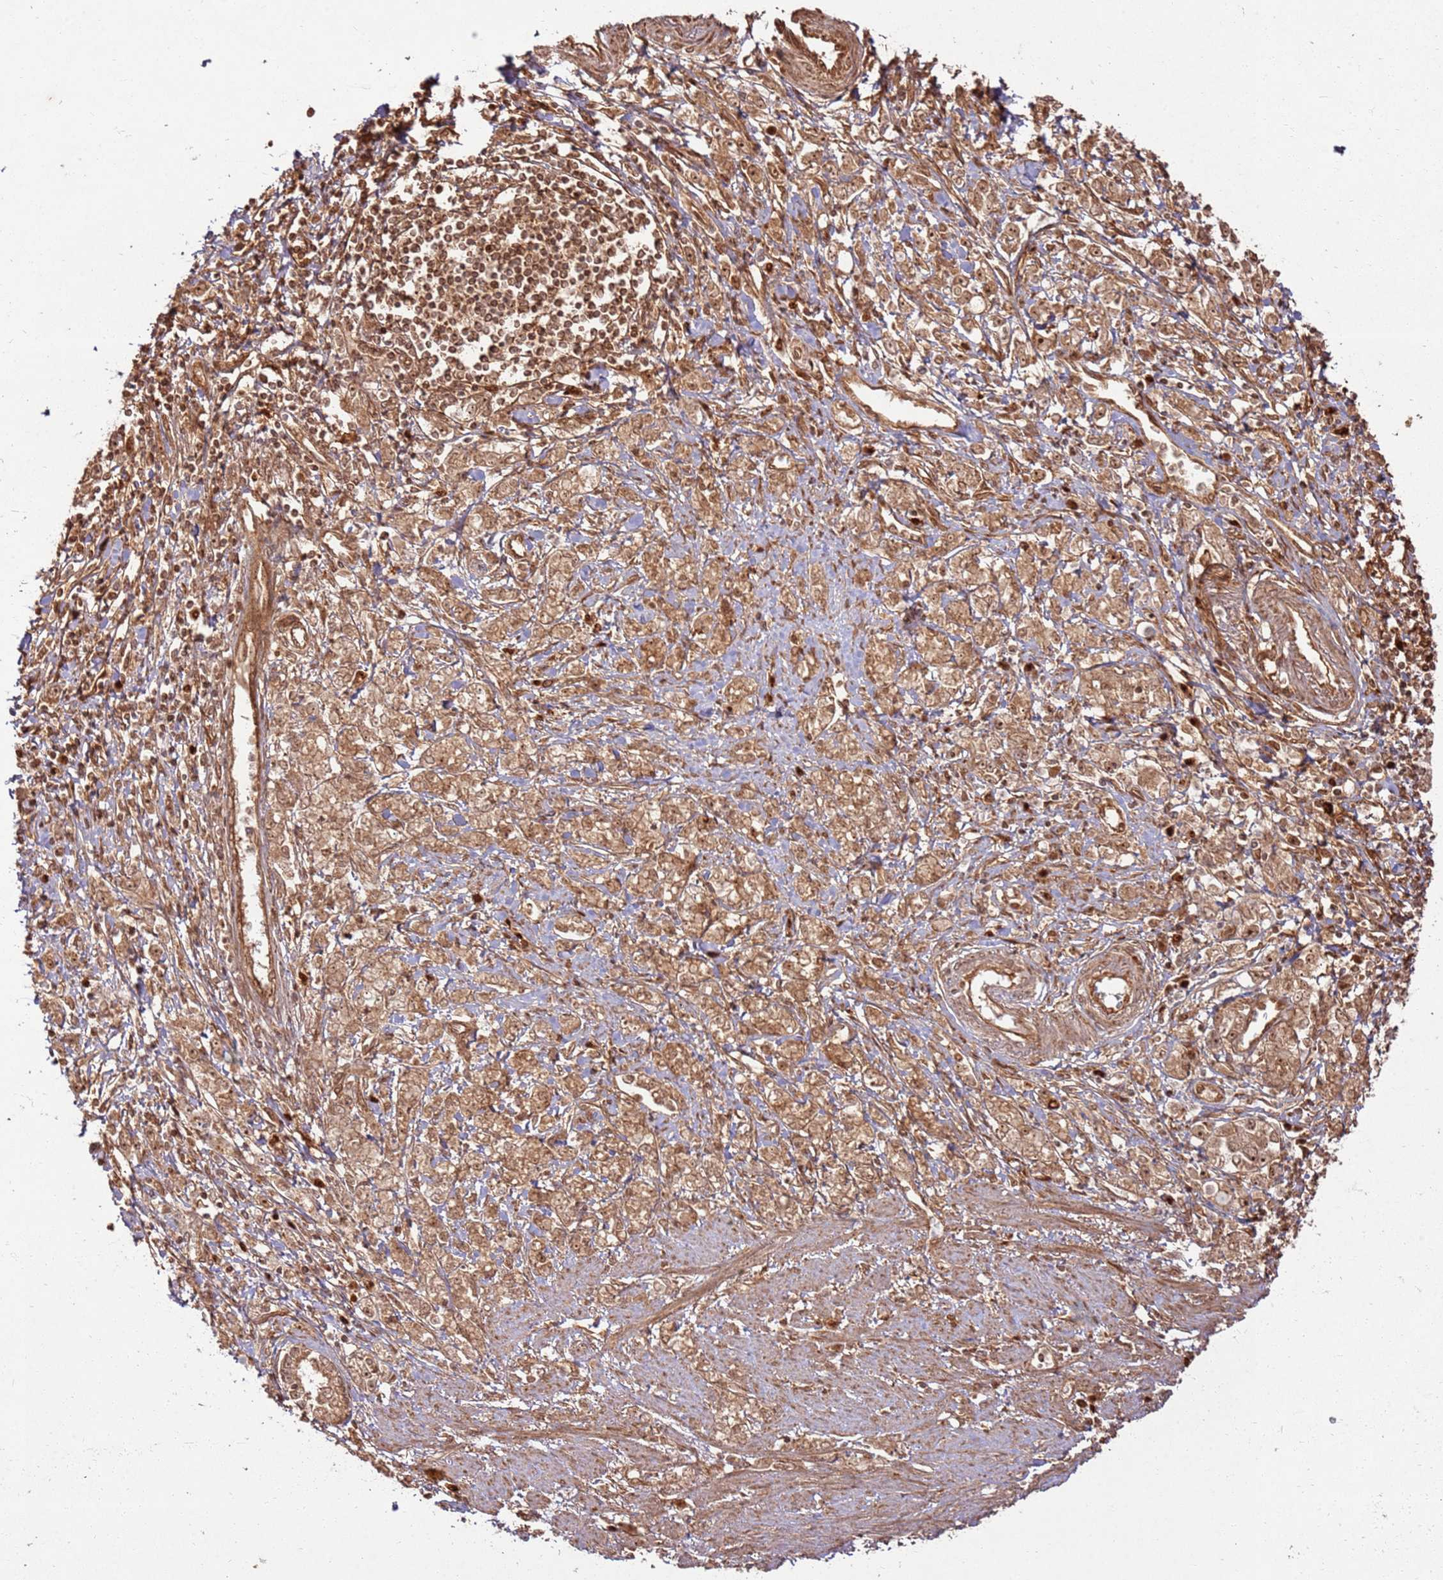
{"staining": {"intensity": "moderate", "quantity": ">75%", "location": "cytoplasmic/membranous,nuclear"}, "tissue": "stomach cancer", "cell_type": "Tumor cells", "image_type": "cancer", "snomed": [{"axis": "morphology", "description": "Adenocarcinoma, NOS"}, {"axis": "topography", "description": "Stomach"}], "caption": "IHC histopathology image of neoplastic tissue: human stomach cancer stained using immunohistochemistry (IHC) exhibits medium levels of moderate protein expression localized specifically in the cytoplasmic/membranous and nuclear of tumor cells, appearing as a cytoplasmic/membranous and nuclear brown color.", "gene": "TBC1D13", "patient": {"sex": "female", "age": 76}}